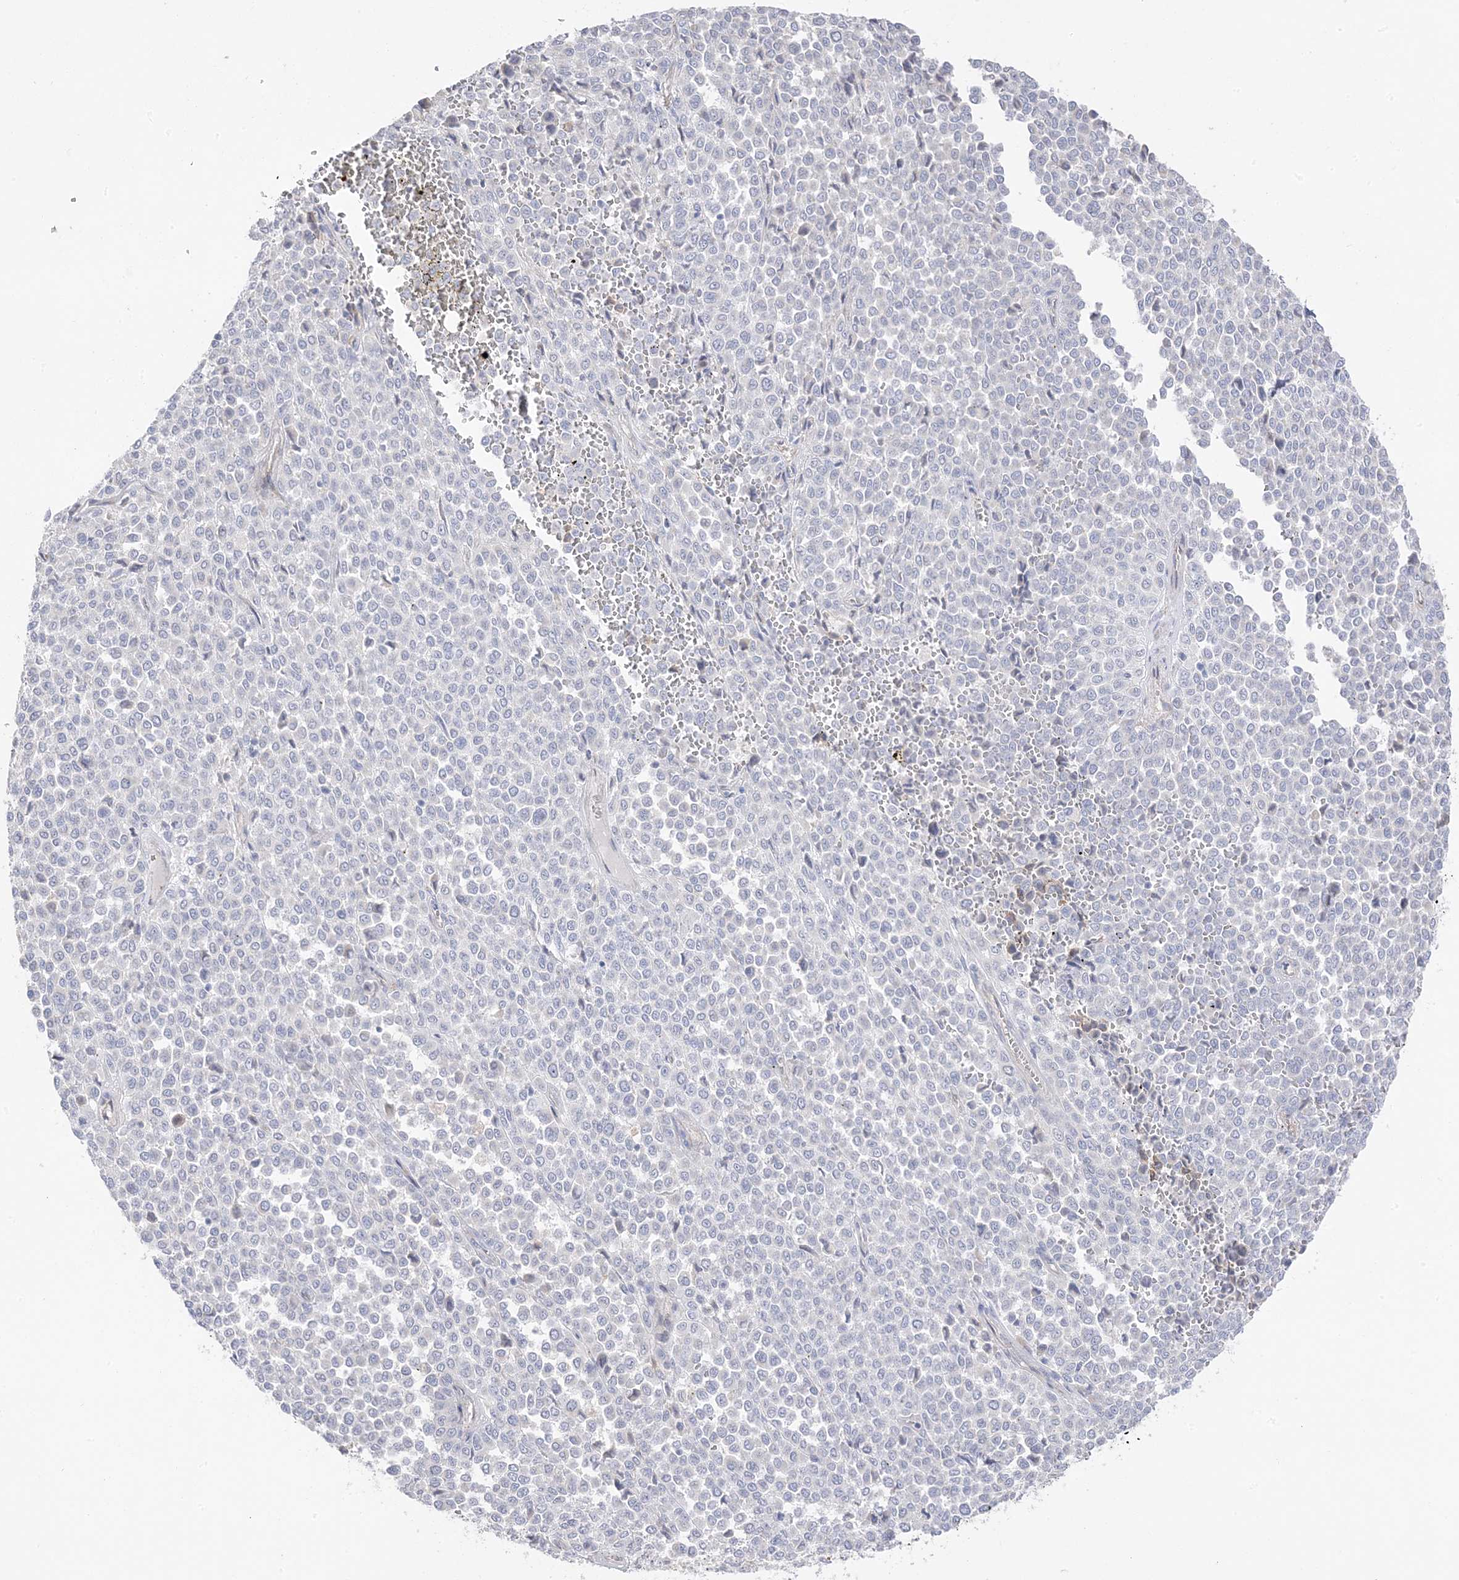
{"staining": {"intensity": "negative", "quantity": "none", "location": "none"}, "tissue": "melanoma", "cell_type": "Tumor cells", "image_type": "cancer", "snomed": [{"axis": "morphology", "description": "Malignant melanoma, Metastatic site"}, {"axis": "topography", "description": "Pancreas"}], "caption": "Tumor cells are negative for brown protein staining in melanoma. Nuclei are stained in blue.", "gene": "TRANK1", "patient": {"sex": "female", "age": 30}}